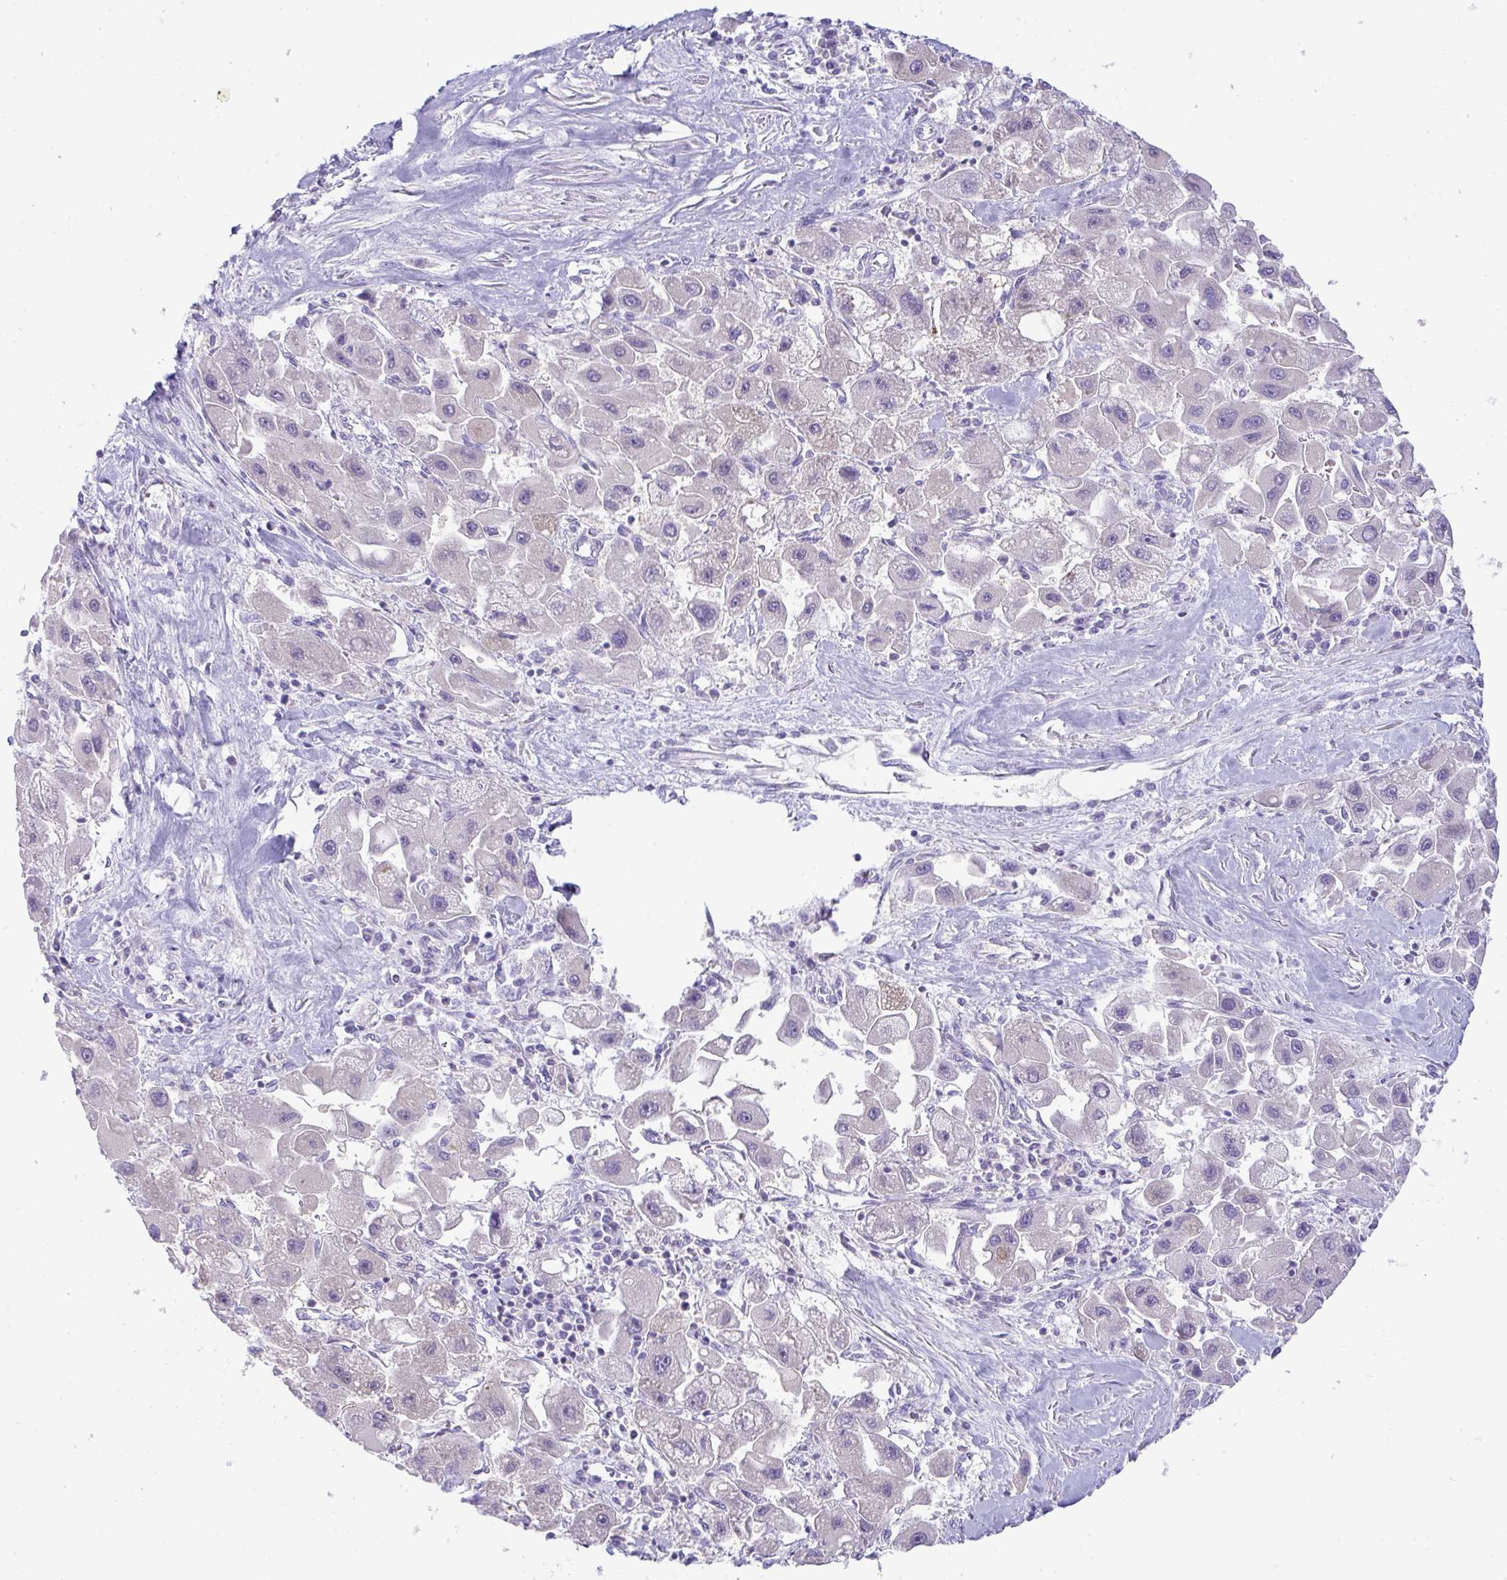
{"staining": {"intensity": "negative", "quantity": "none", "location": "none"}, "tissue": "liver cancer", "cell_type": "Tumor cells", "image_type": "cancer", "snomed": [{"axis": "morphology", "description": "Carcinoma, Hepatocellular, NOS"}, {"axis": "topography", "description": "Liver"}], "caption": "Tumor cells show no significant protein positivity in liver cancer (hepatocellular carcinoma).", "gene": "PLA2G12B", "patient": {"sex": "male", "age": 24}}